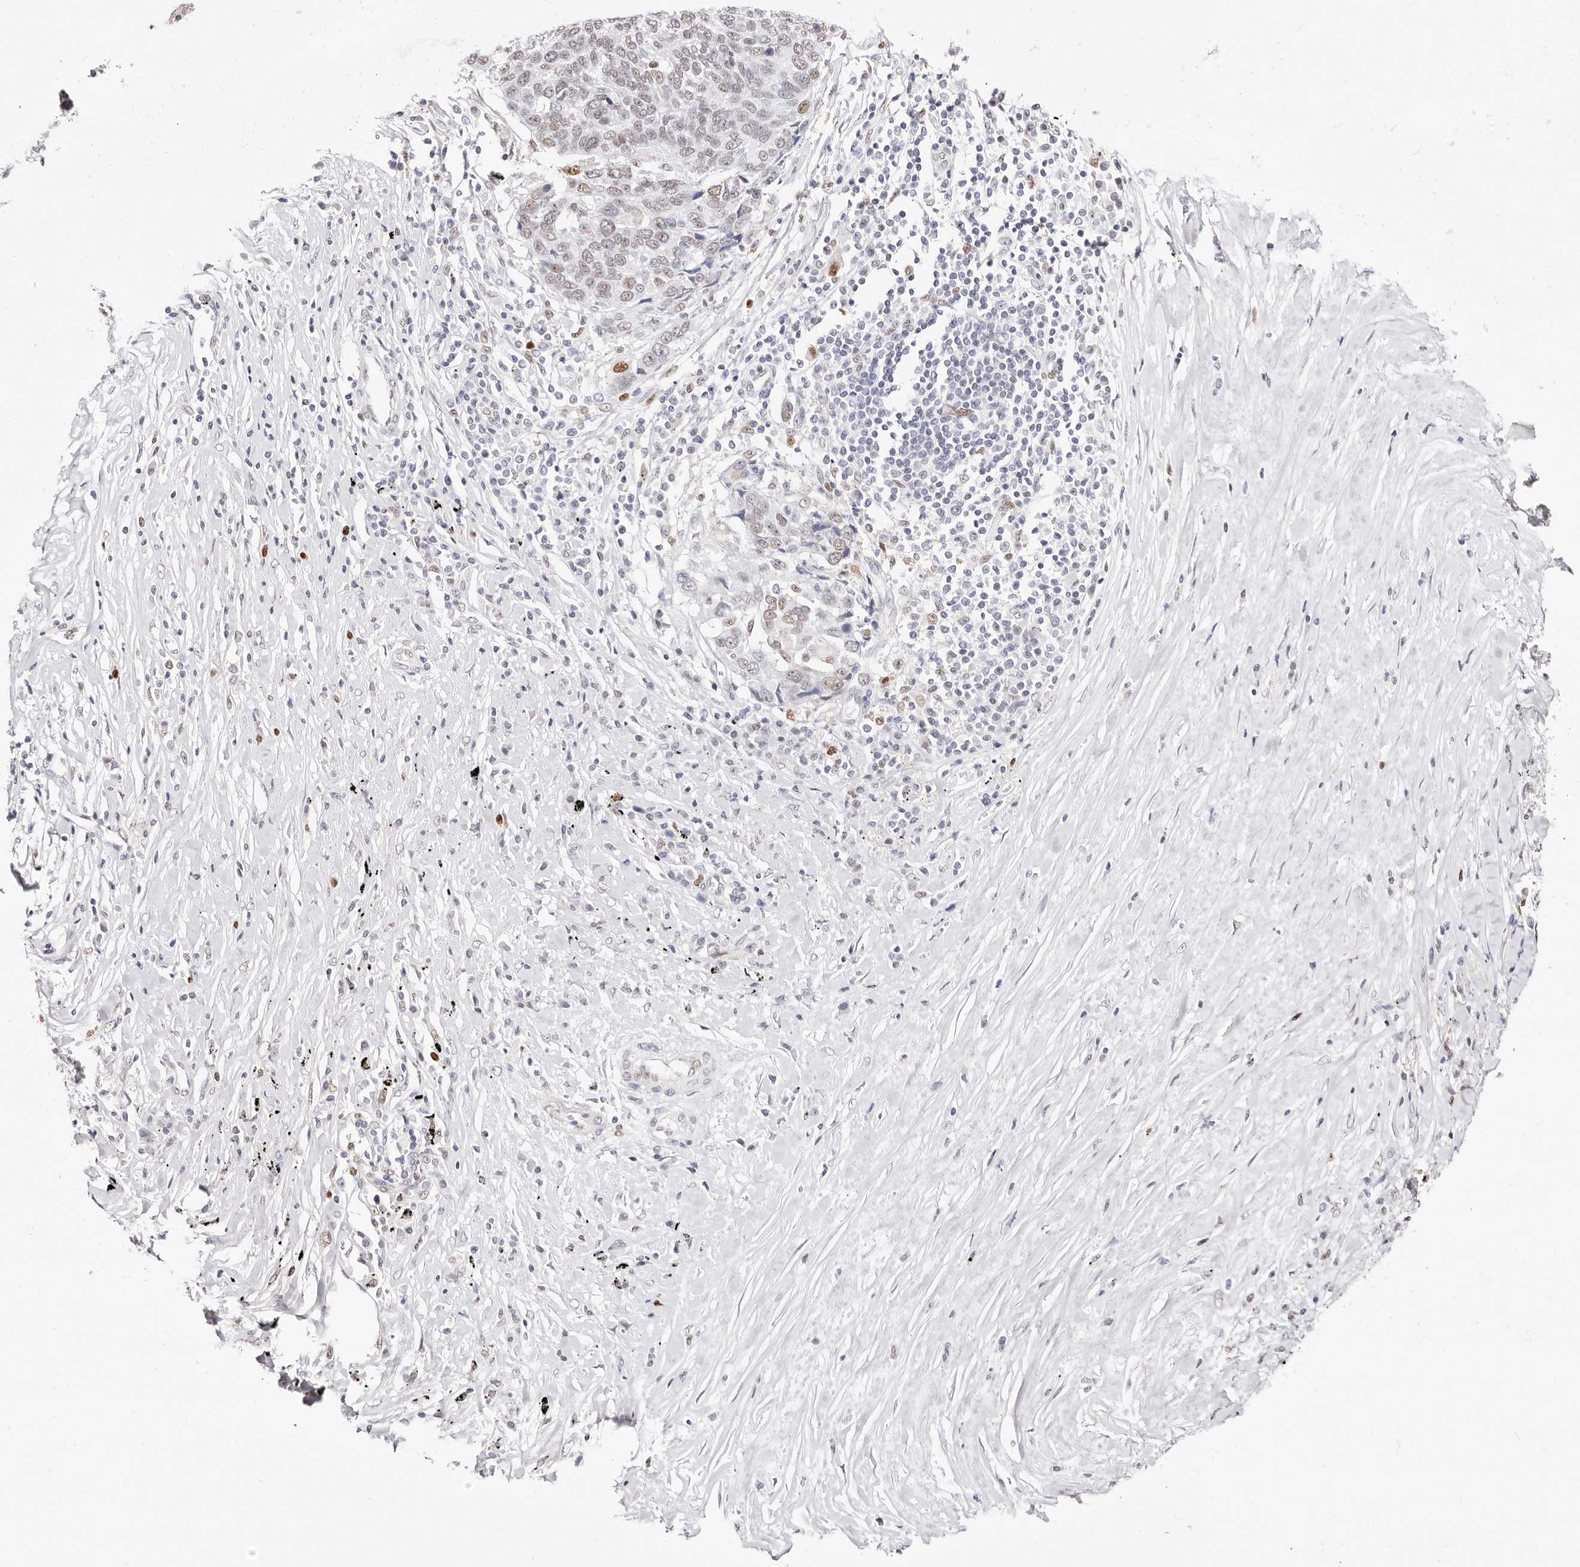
{"staining": {"intensity": "weak", "quantity": "25%-75%", "location": "nuclear"}, "tissue": "lung cancer", "cell_type": "Tumor cells", "image_type": "cancer", "snomed": [{"axis": "morphology", "description": "Squamous cell carcinoma, NOS"}, {"axis": "topography", "description": "Lung"}], "caption": "Lung cancer stained with a protein marker demonstrates weak staining in tumor cells.", "gene": "TKT", "patient": {"sex": "male", "age": 66}}